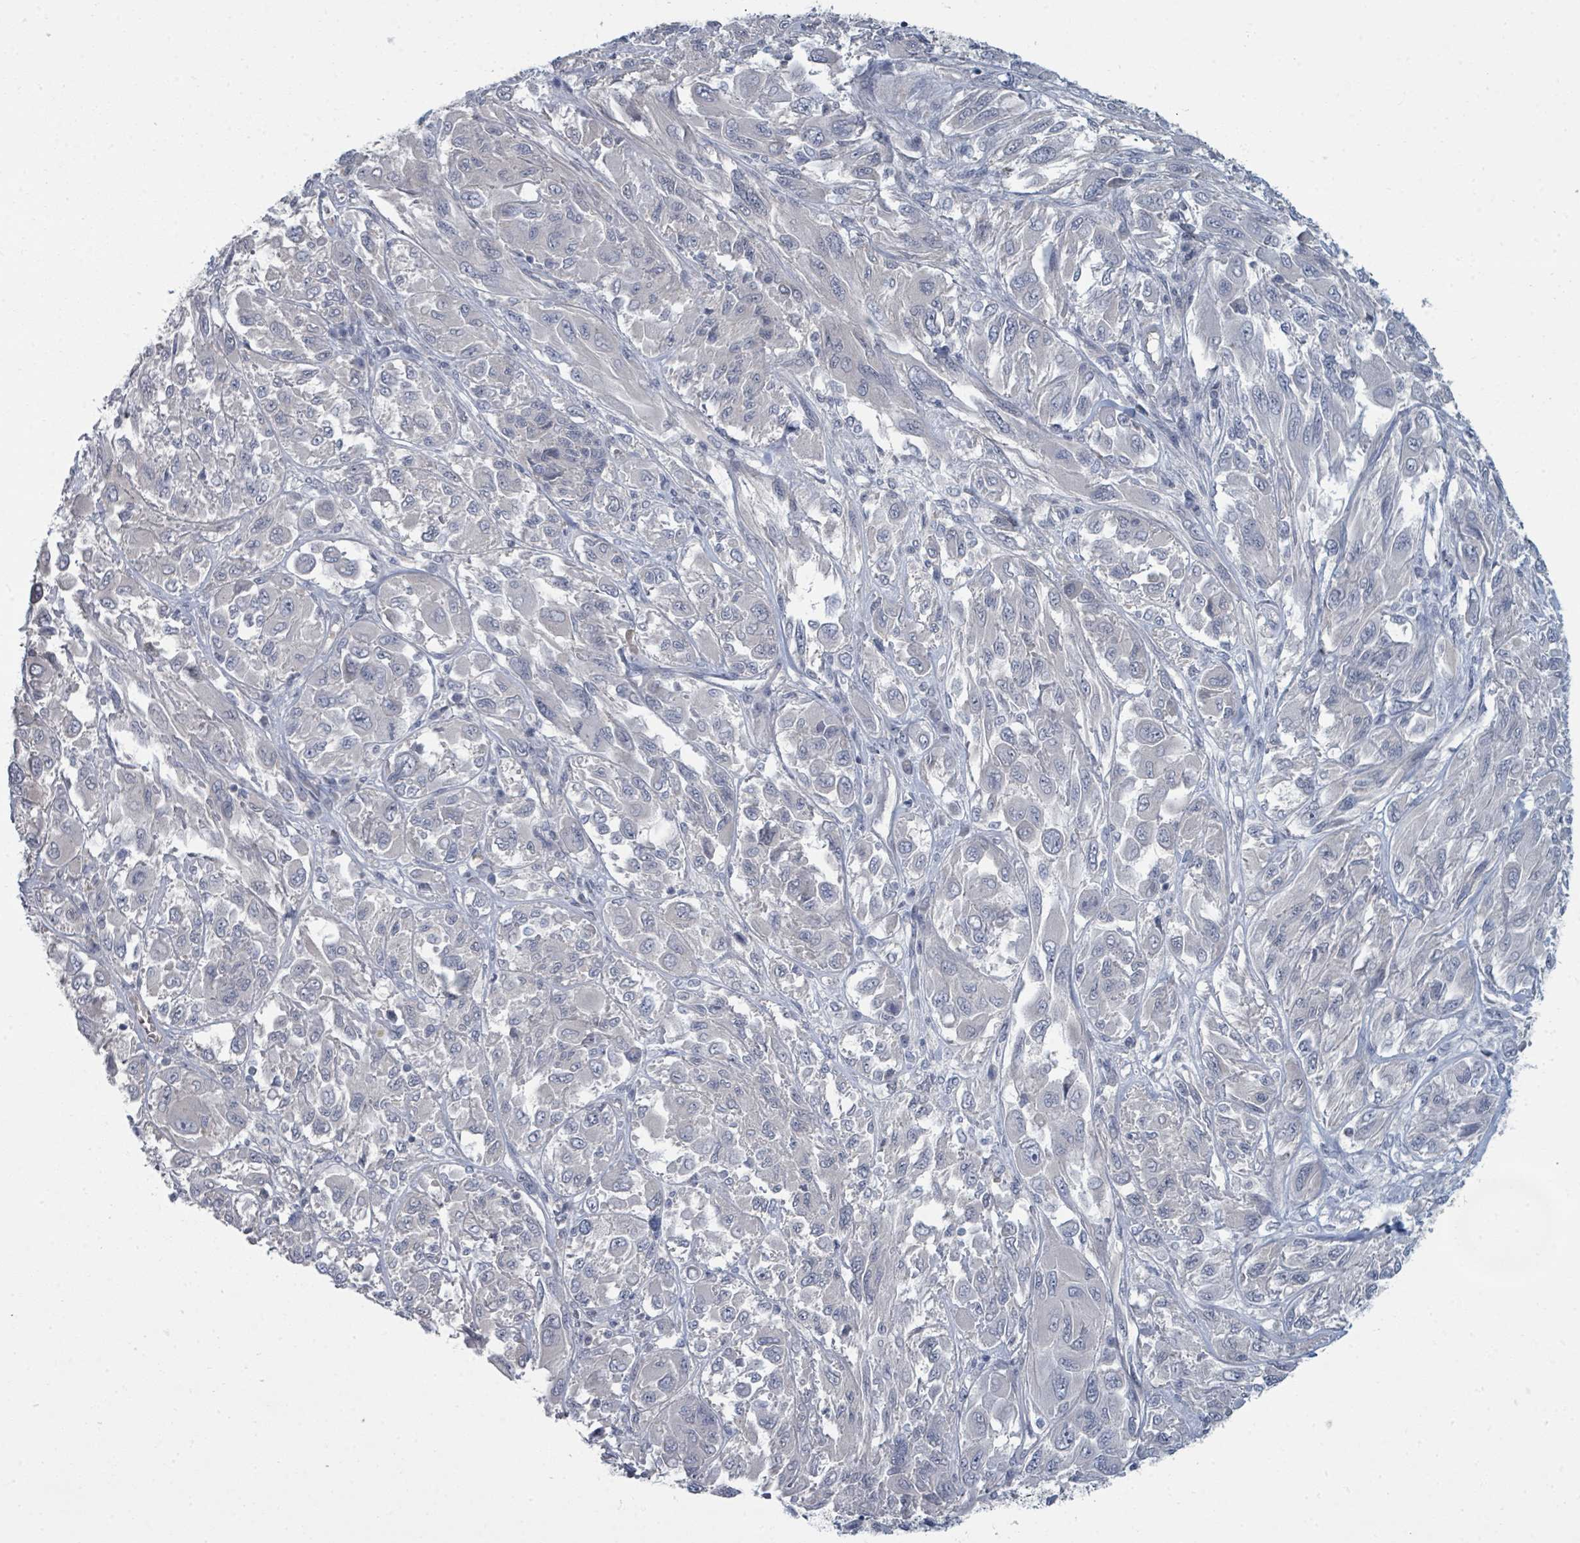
{"staining": {"intensity": "negative", "quantity": "none", "location": "none"}, "tissue": "melanoma", "cell_type": "Tumor cells", "image_type": "cancer", "snomed": [{"axis": "morphology", "description": "Malignant melanoma, NOS"}, {"axis": "topography", "description": "Skin"}], "caption": "Melanoma stained for a protein using immunohistochemistry reveals no expression tumor cells.", "gene": "SLC25A45", "patient": {"sex": "female", "age": 91}}